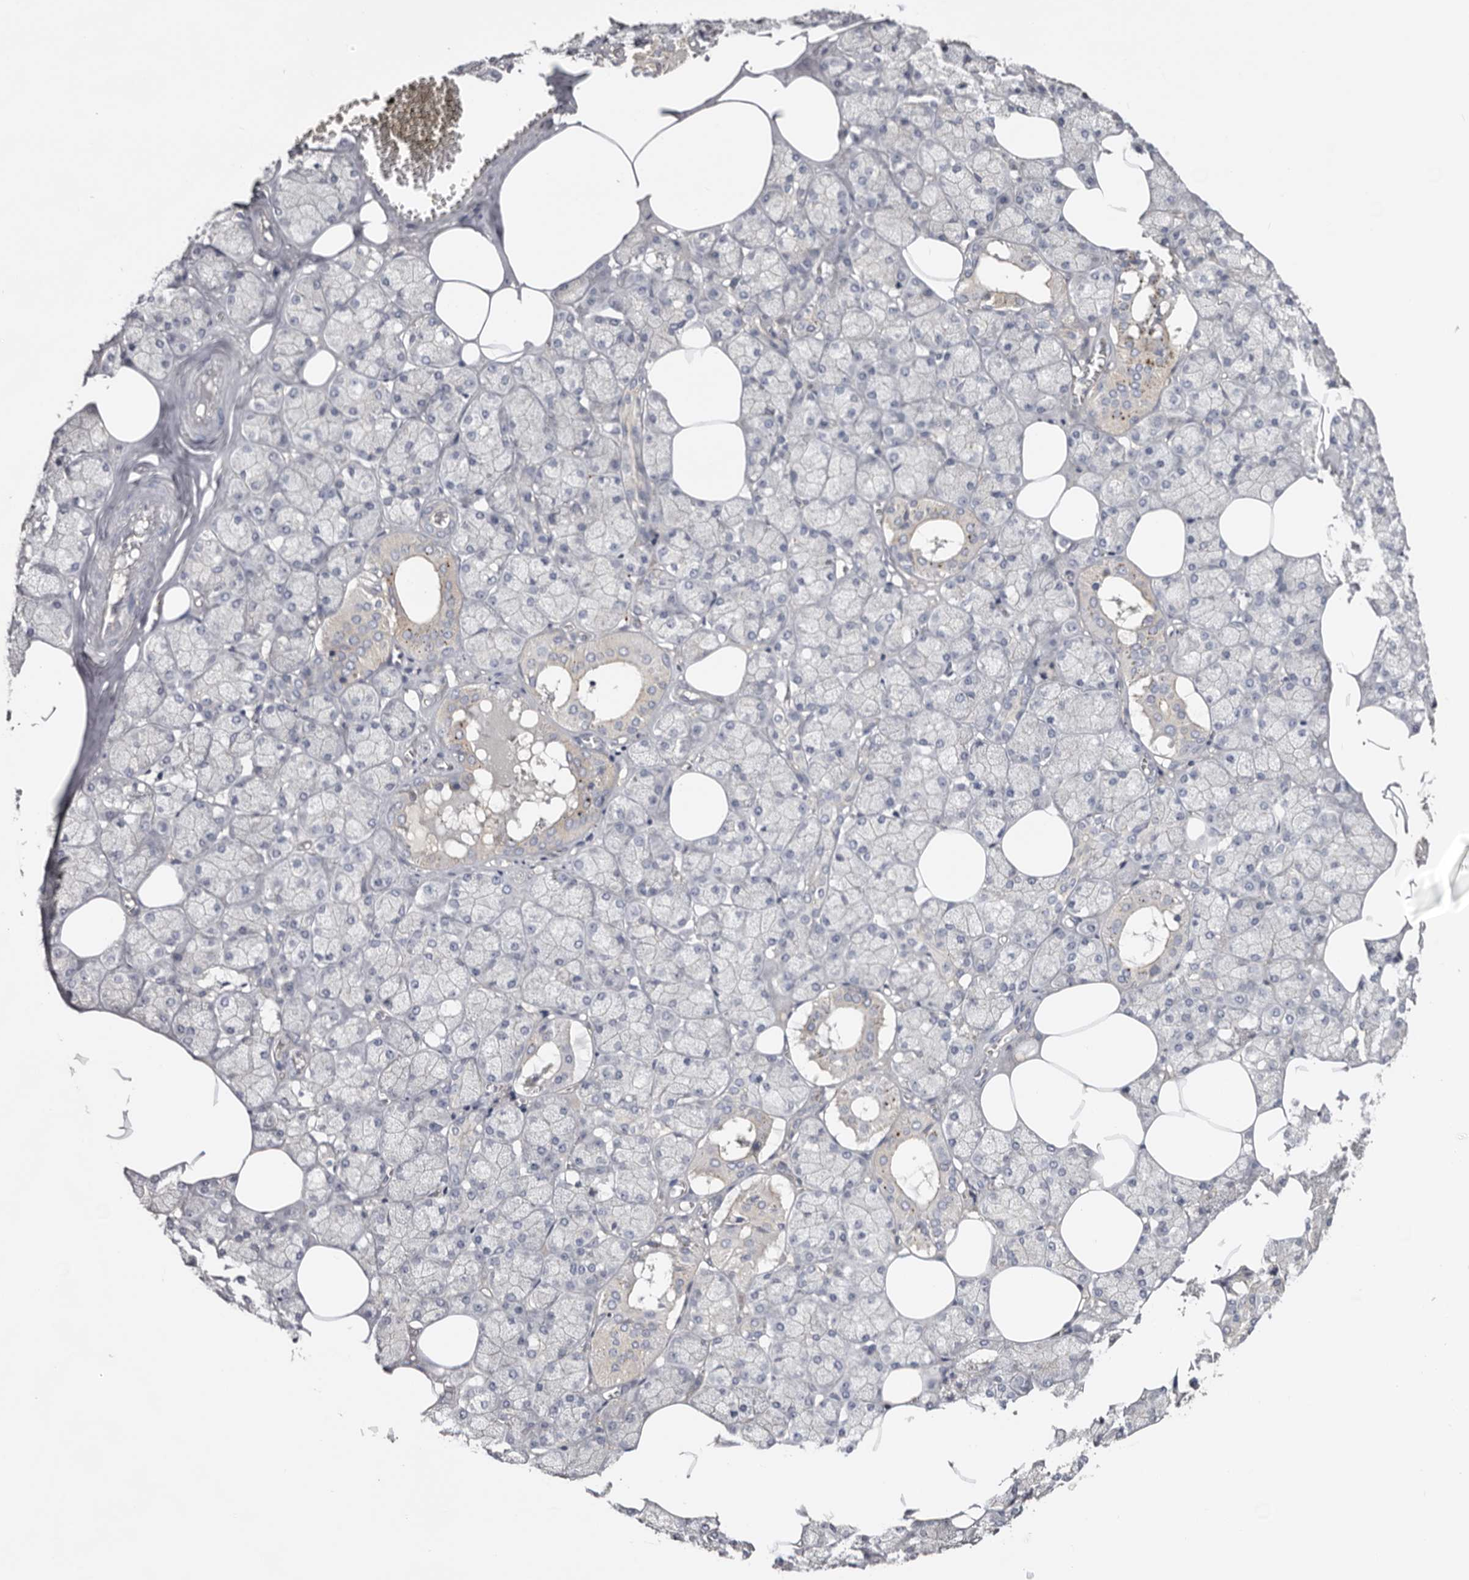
{"staining": {"intensity": "moderate", "quantity": "<25%", "location": "cytoplasmic/membranous"}, "tissue": "salivary gland", "cell_type": "Glandular cells", "image_type": "normal", "snomed": [{"axis": "morphology", "description": "Normal tissue, NOS"}, {"axis": "topography", "description": "Salivary gland"}], "caption": "Moderate cytoplasmic/membranous positivity is present in about <25% of glandular cells in normal salivary gland.", "gene": "INKA2", "patient": {"sex": "male", "age": 62}}